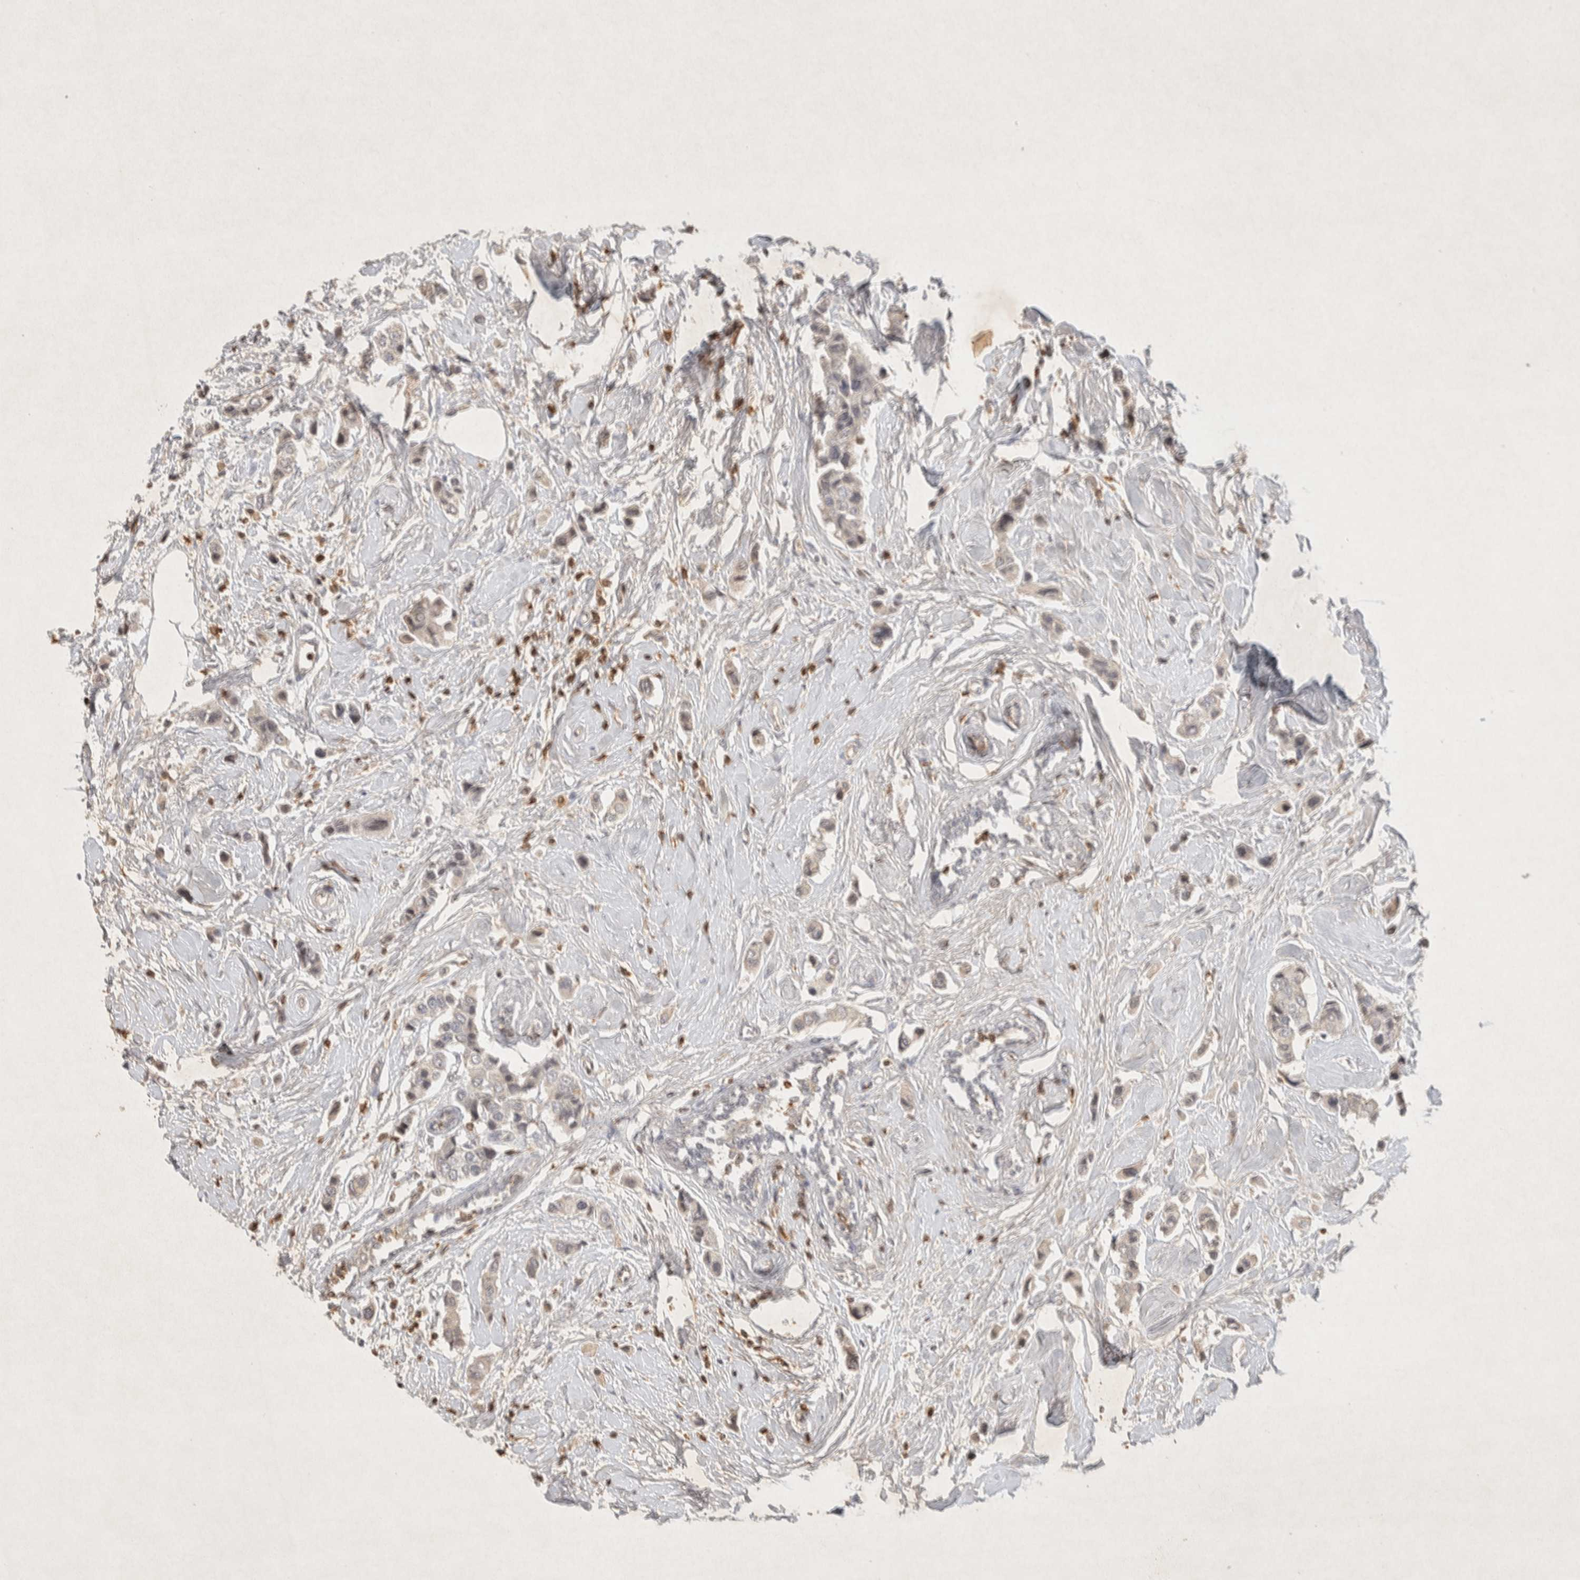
{"staining": {"intensity": "negative", "quantity": "none", "location": "none"}, "tissue": "breast cancer", "cell_type": "Tumor cells", "image_type": "cancer", "snomed": [{"axis": "morphology", "description": "Normal tissue, NOS"}, {"axis": "morphology", "description": "Duct carcinoma"}, {"axis": "topography", "description": "Breast"}], "caption": "IHC photomicrograph of neoplastic tissue: human breast cancer (invasive ductal carcinoma) stained with DAB (3,3'-diaminobenzidine) demonstrates no significant protein staining in tumor cells.", "gene": "RAC2", "patient": {"sex": "female", "age": 50}}